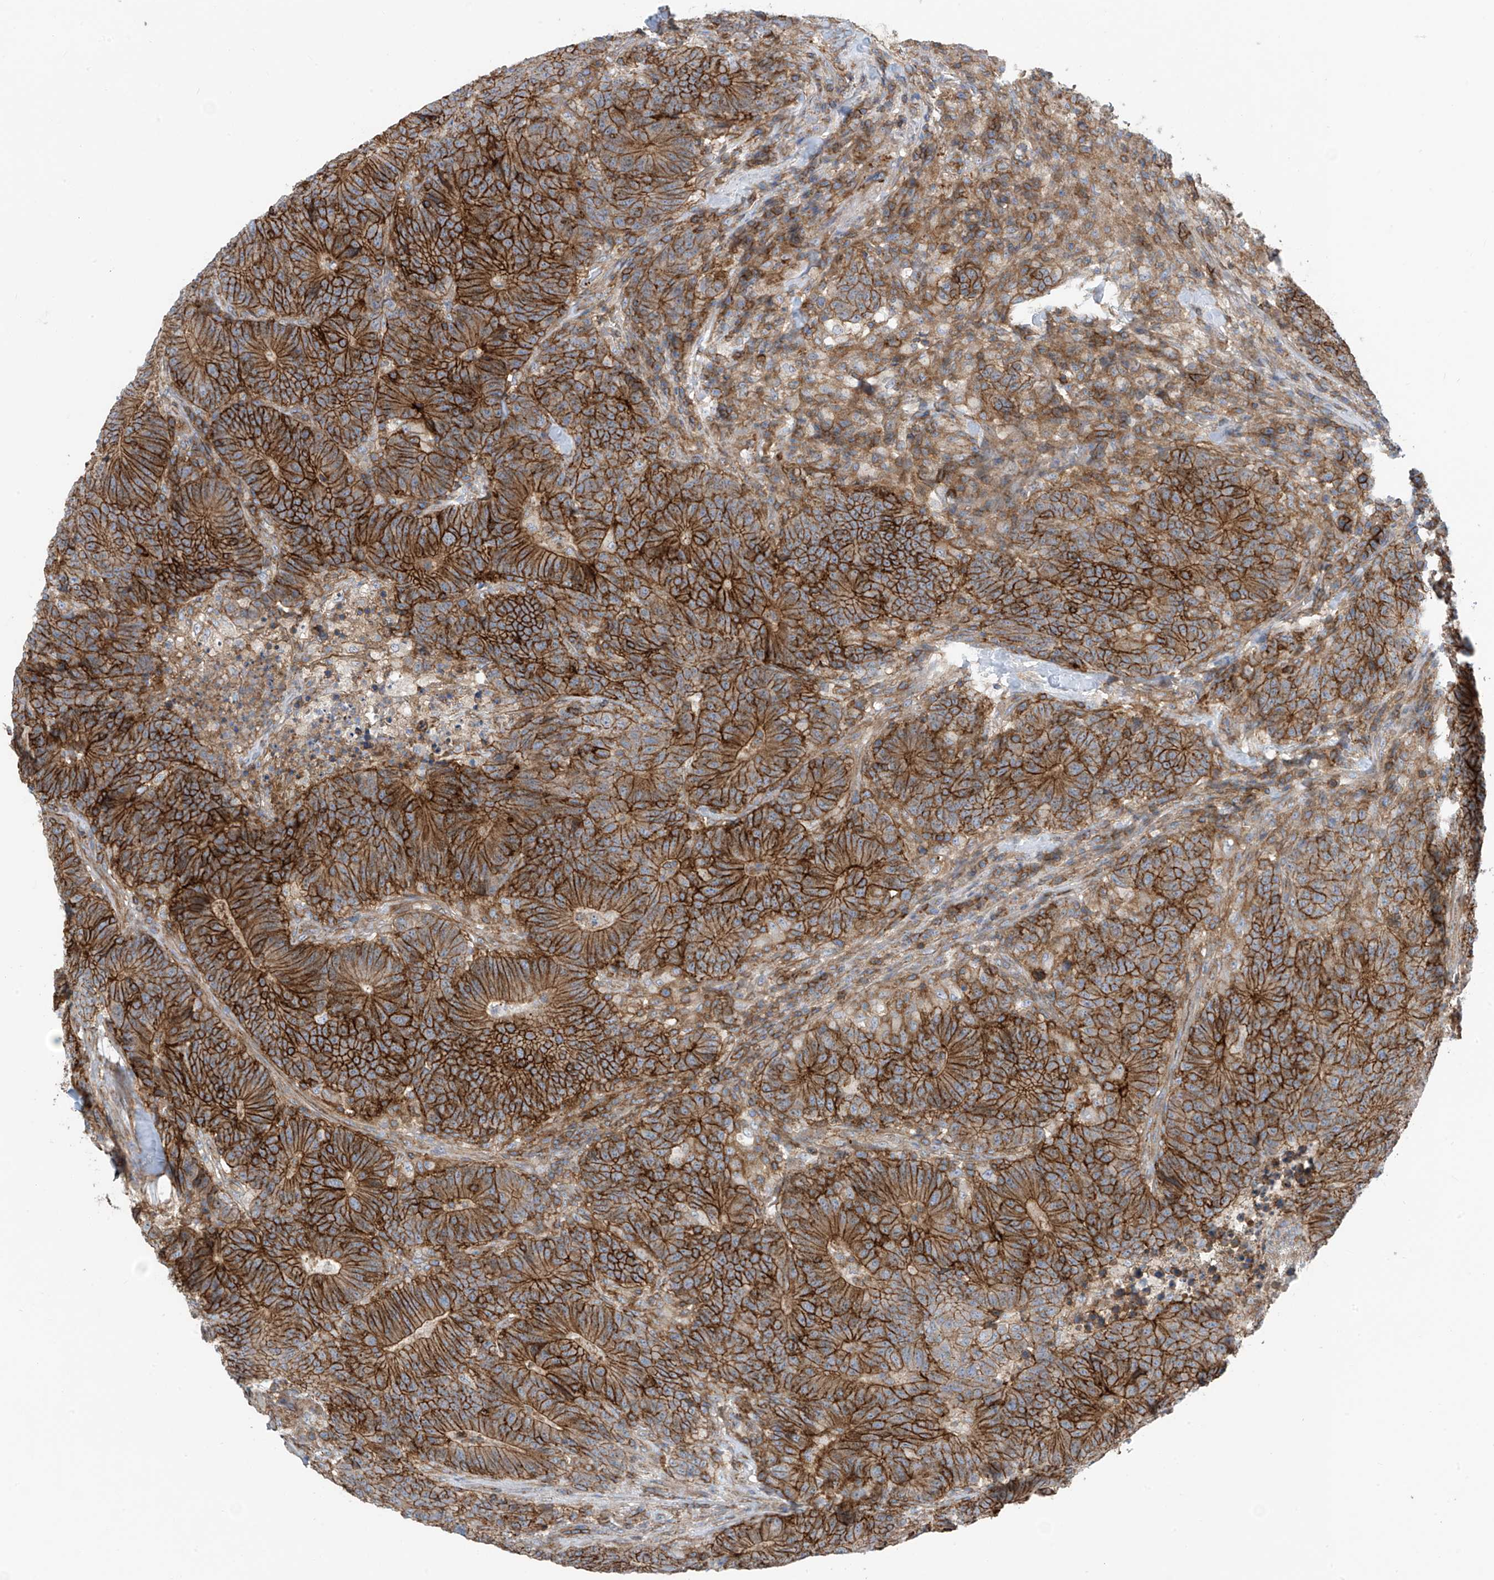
{"staining": {"intensity": "strong", "quantity": ">75%", "location": "cytoplasmic/membranous"}, "tissue": "colorectal cancer", "cell_type": "Tumor cells", "image_type": "cancer", "snomed": [{"axis": "morphology", "description": "Normal tissue, NOS"}, {"axis": "morphology", "description": "Adenocarcinoma, NOS"}, {"axis": "topography", "description": "Colon"}], "caption": "Brown immunohistochemical staining in colorectal cancer reveals strong cytoplasmic/membranous staining in about >75% of tumor cells.", "gene": "SLC1A5", "patient": {"sex": "female", "age": 75}}